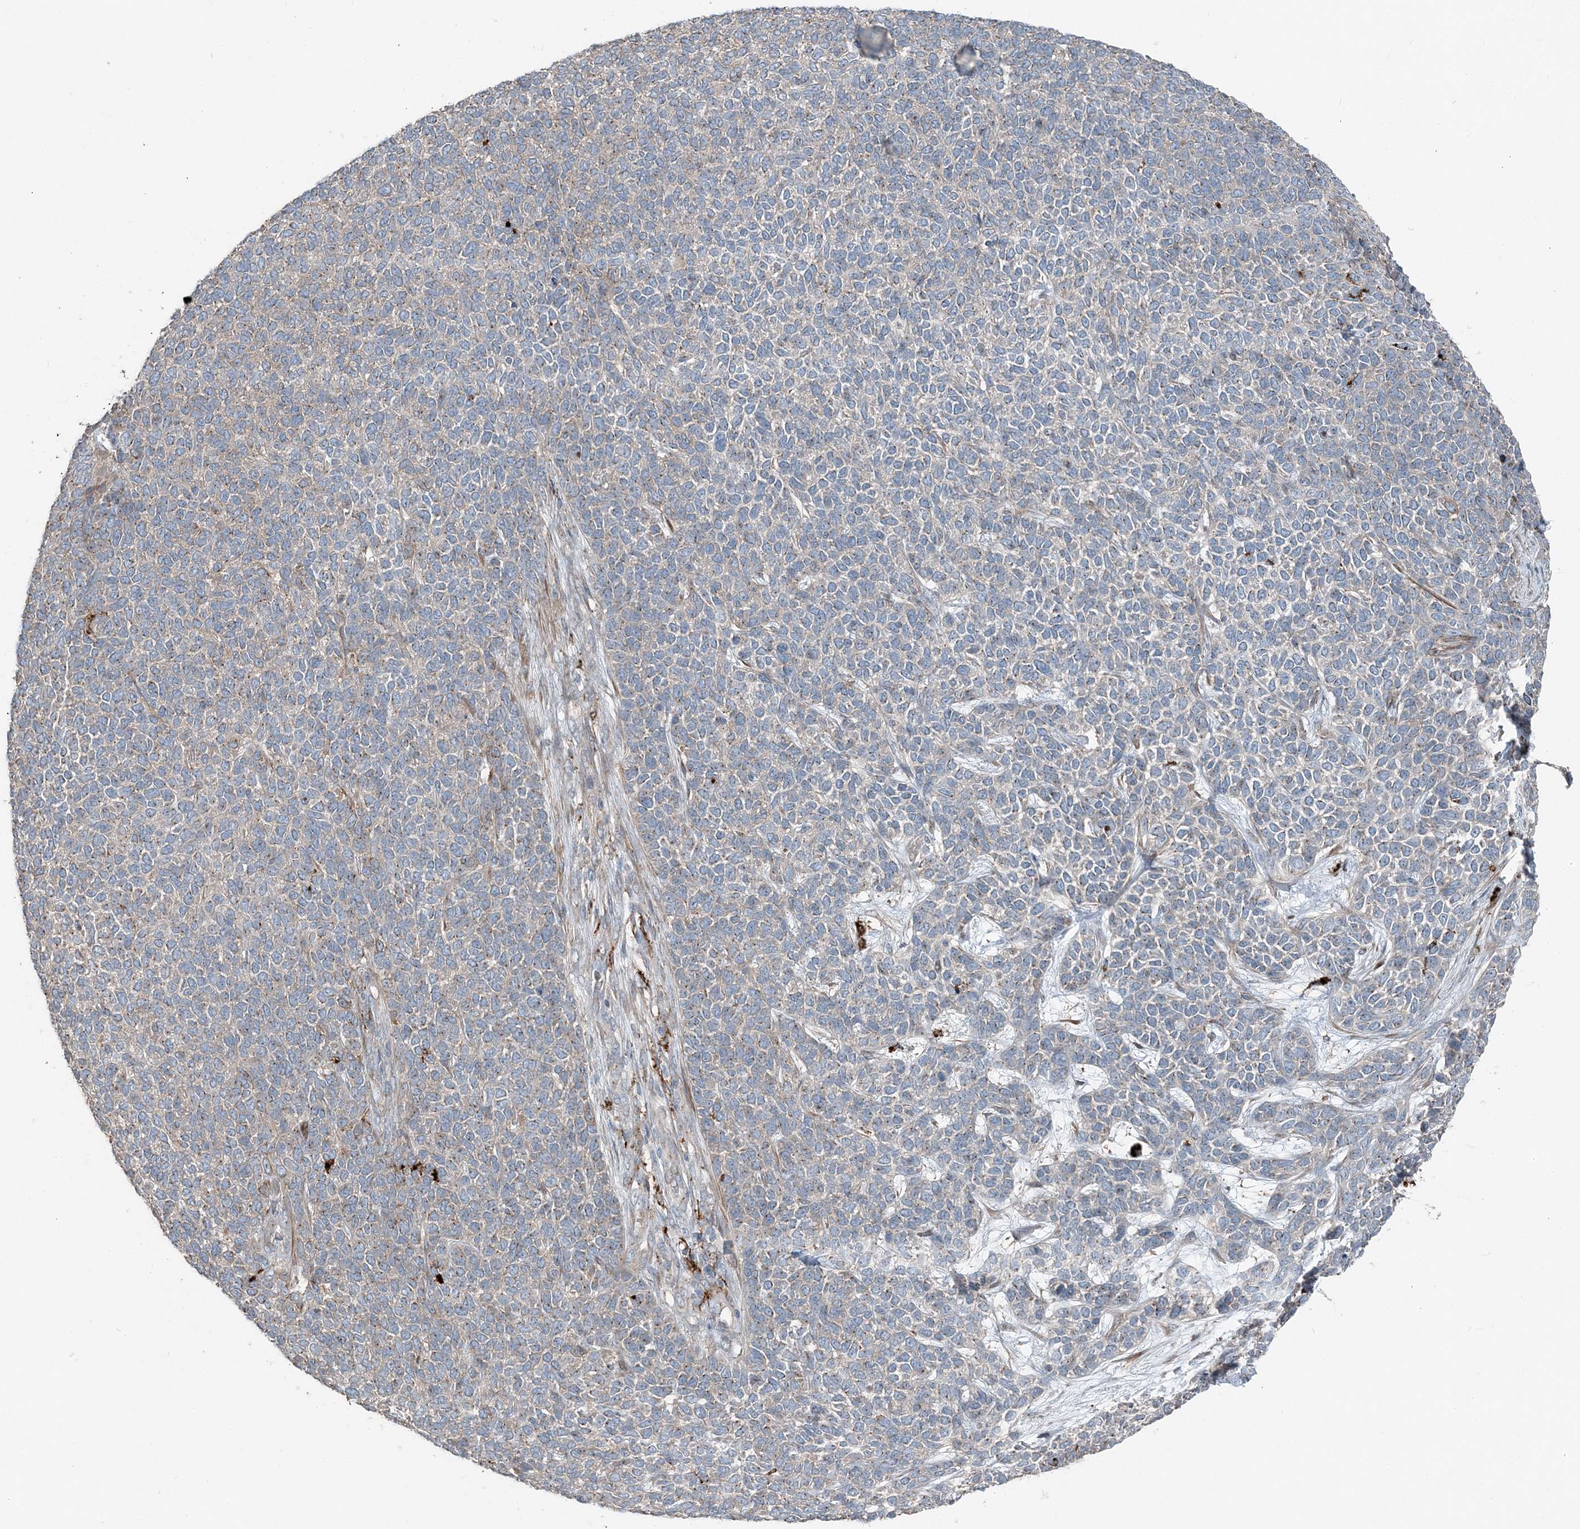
{"staining": {"intensity": "negative", "quantity": "none", "location": "none"}, "tissue": "skin cancer", "cell_type": "Tumor cells", "image_type": "cancer", "snomed": [{"axis": "morphology", "description": "Basal cell carcinoma"}, {"axis": "topography", "description": "Skin"}], "caption": "An immunohistochemistry micrograph of skin basal cell carcinoma is shown. There is no staining in tumor cells of skin basal cell carcinoma.", "gene": "KY", "patient": {"sex": "female", "age": 84}}